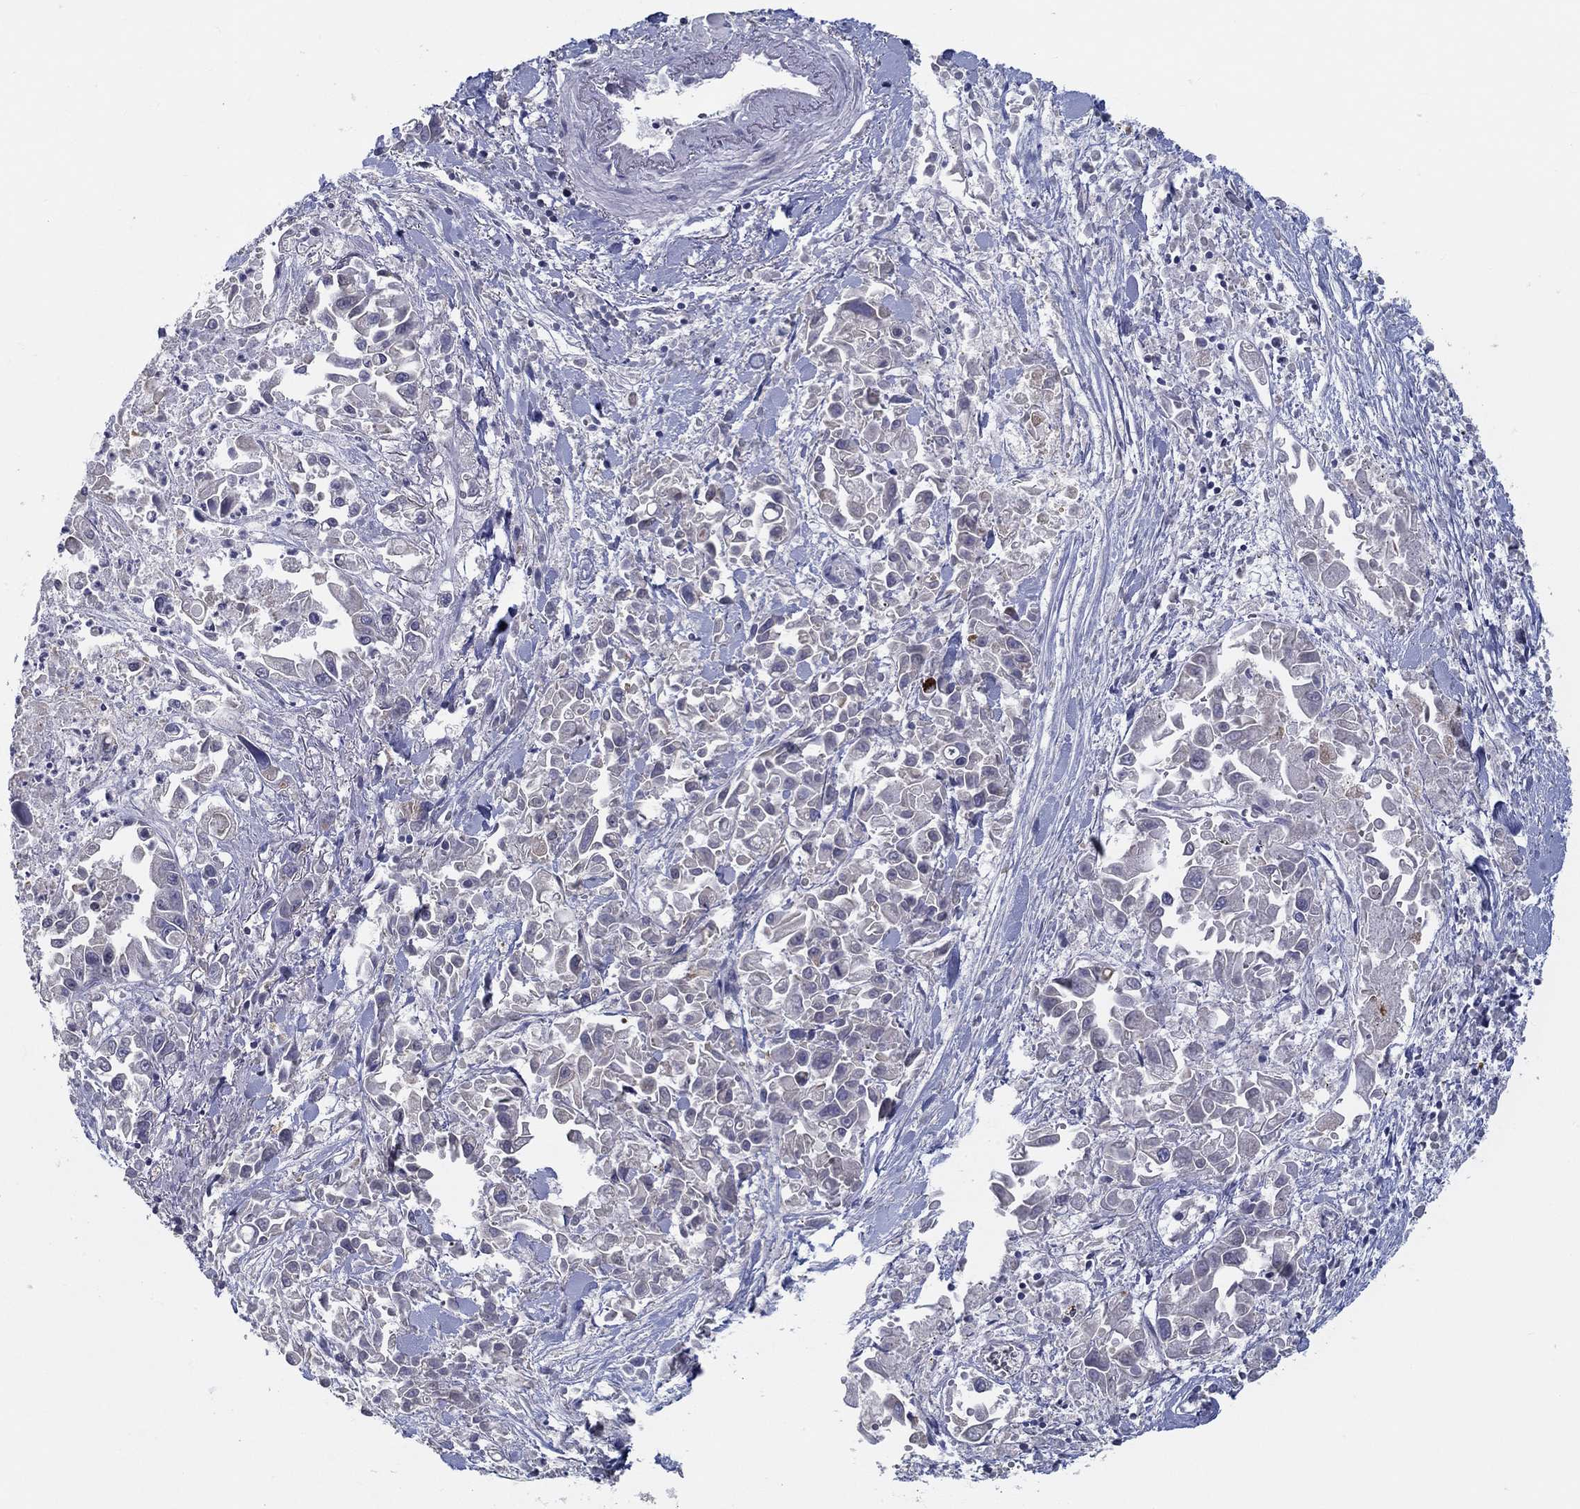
{"staining": {"intensity": "negative", "quantity": "none", "location": "none"}, "tissue": "pancreatic cancer", "cell_type": "Tumor cells", "image_type": "cancer", "snomed": [{"axis": "morphology", "description": "Adenocarcinoma, NOS"}, {"axis": "topography", "description": "Pancreas"}], "caption": "Image shows no protein expression in tumor cells of pancreatic adenocarcinoma tissue.", "gene": "ERMP1", "patient": {"sex": "female", "age": 83}}